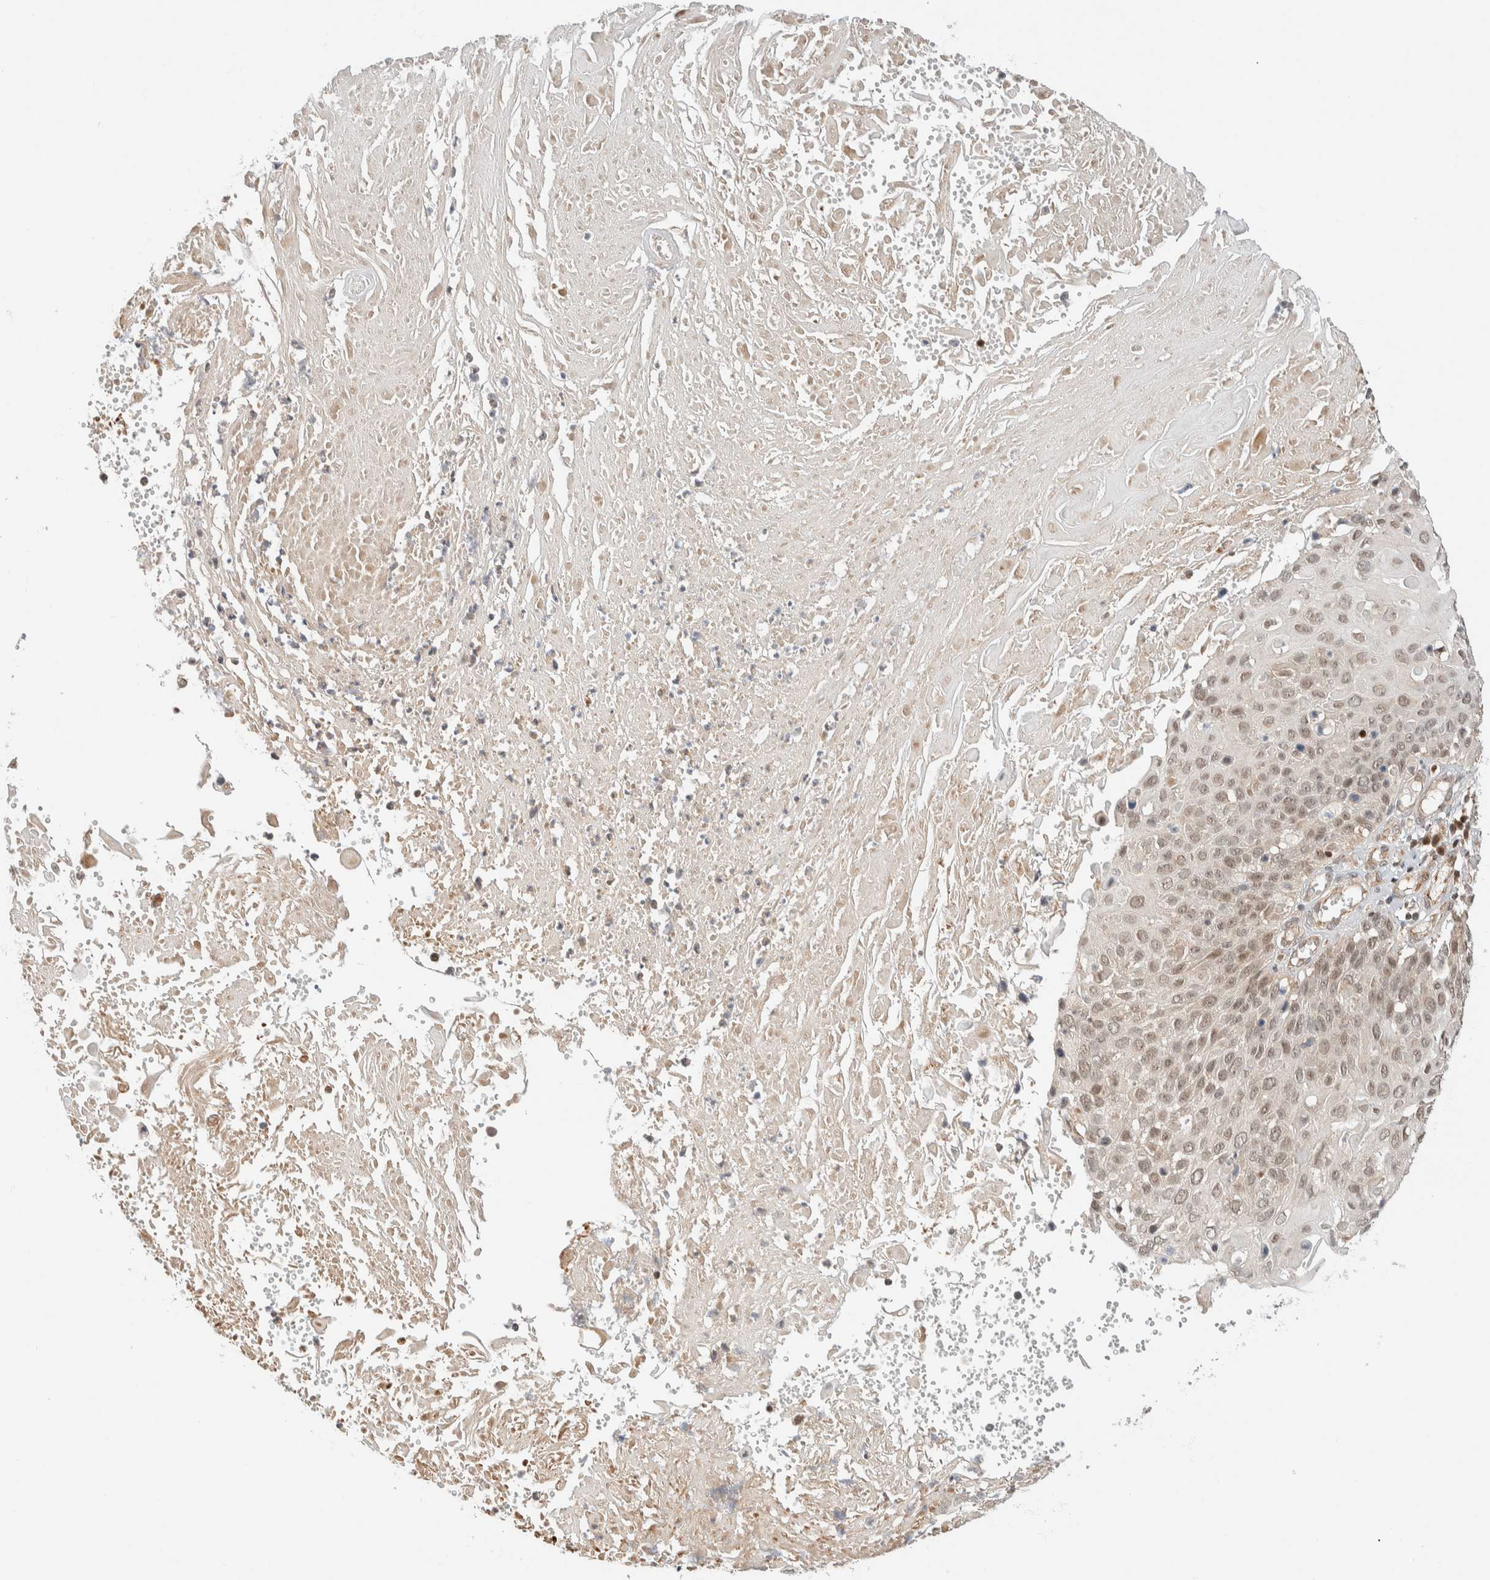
{"staining": {"intensity": "weak", "quantity": ">75%", "location": "nuclear"}, "tissue": "cervical cancer", "cell_type": "Tumor cells", "image_type": "cancer", "snomed": [{"axis": "morphology", "description": "Squamous cell carcinoma, NOS"}, {"axis": "topography", "description": "Cervix"}], "caption": "This micrograph exhibits immunohistochemistry (IHC) staining of cervical cancer, with low weak nuclear expression in approximately >75% of tumor cells.", "gene": "C8orf76", "patient": {"sex": "female", "age": 74}}